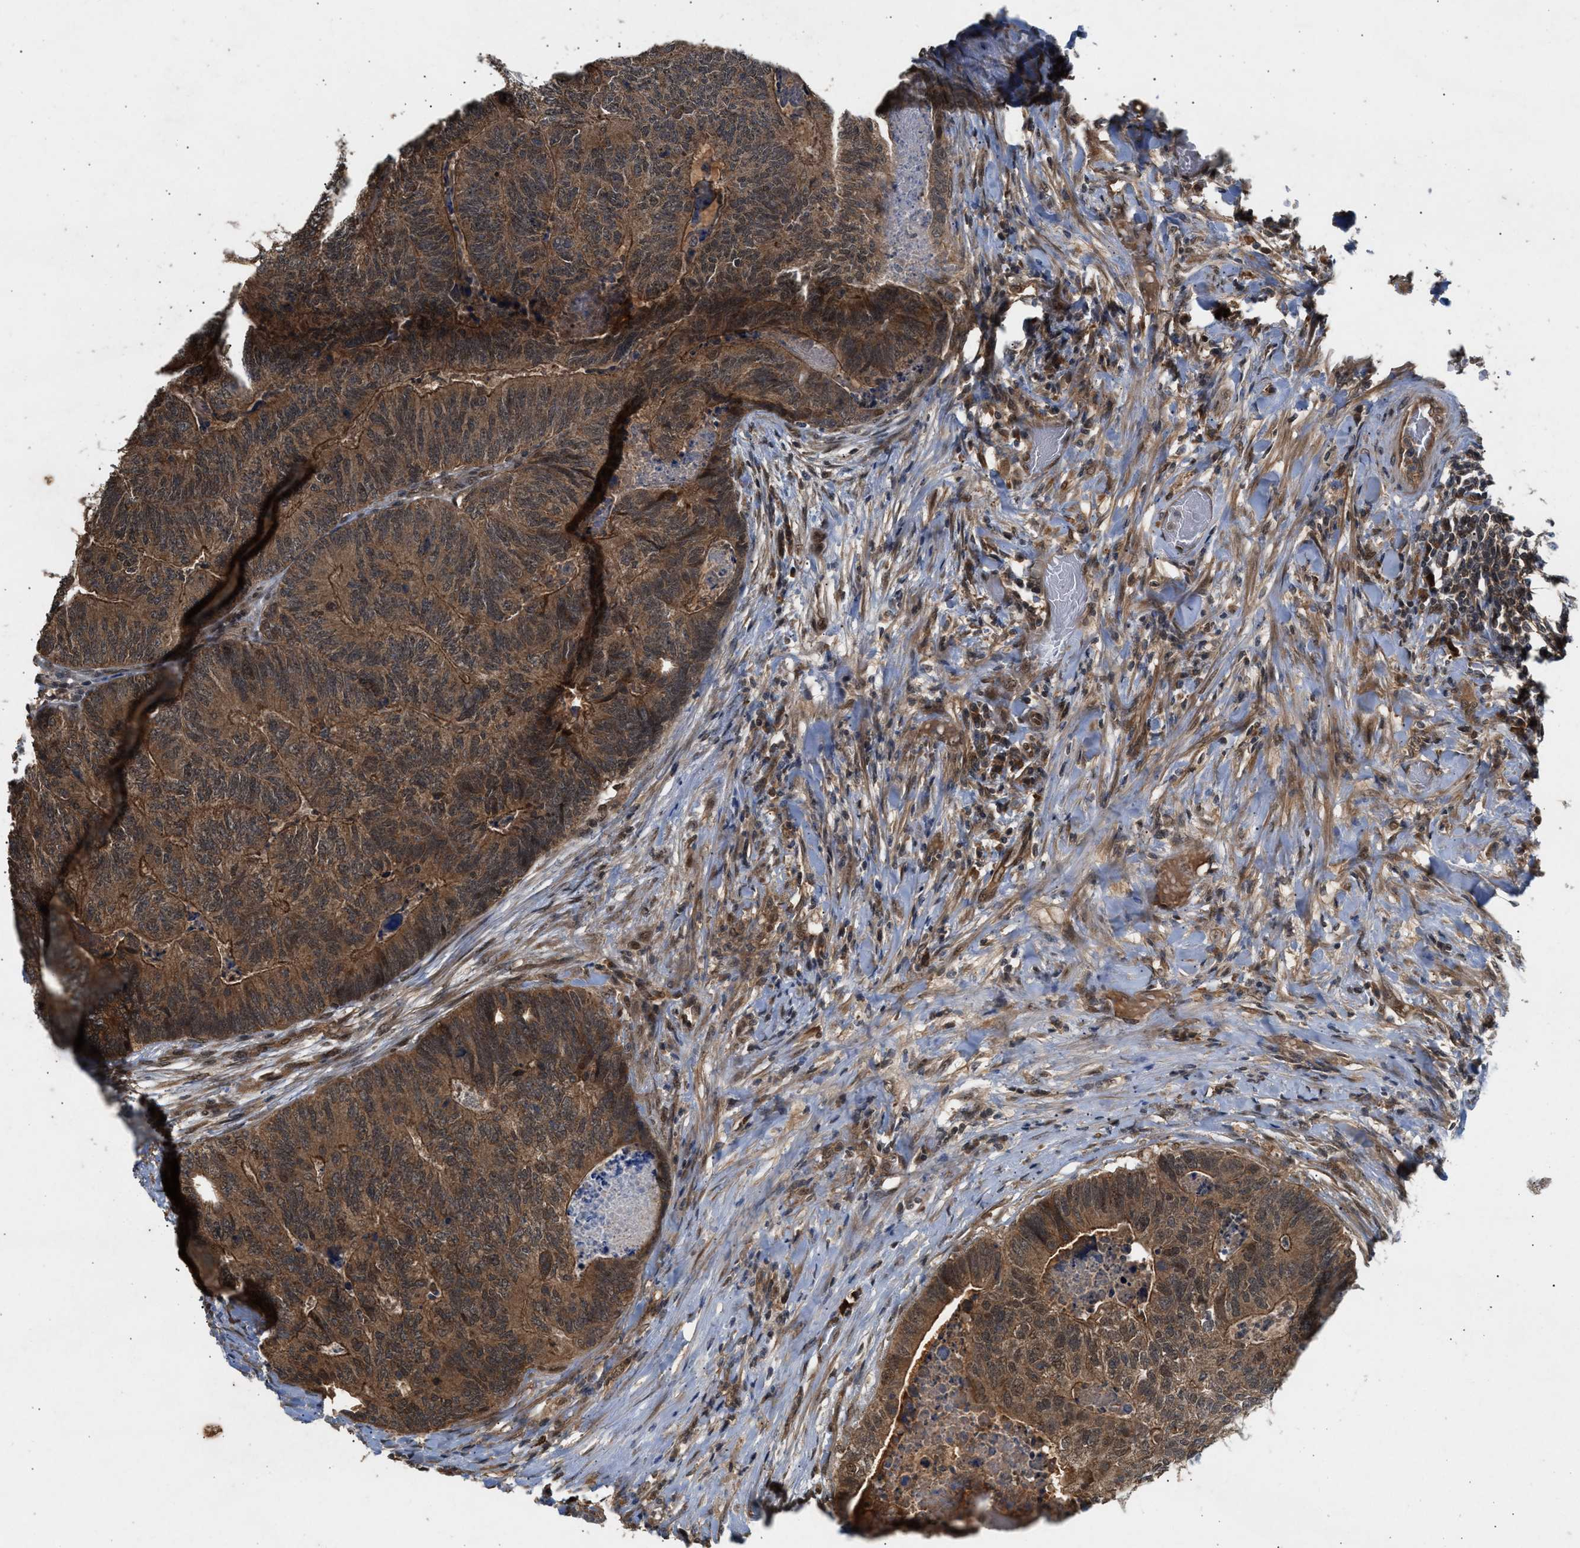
{"staining": {"intensity": "moderate", "quantity": ">75%", "location": "cytoplasmic/membranous,nuclear"}, "tissue": "colorectal cancer", "cell_type": "Tumor cells", "image_type": "cancer", "snomed": [{"axis": "morphology", "description": "Adenocarcinoma, NOS"}, {"axis": "topography", "description": "Colon"}], "caption": "Colorectal cancer was stained to show a protein in brown. There is medium levels of moderate cytoplasmic/membranous and nuclear expression in about >75% of tumor cells. The protein is shown in brown color, while the nuclei are stained blue.", "gene": "RUSC2", "patient": {"sex": "female", "age": 67}}